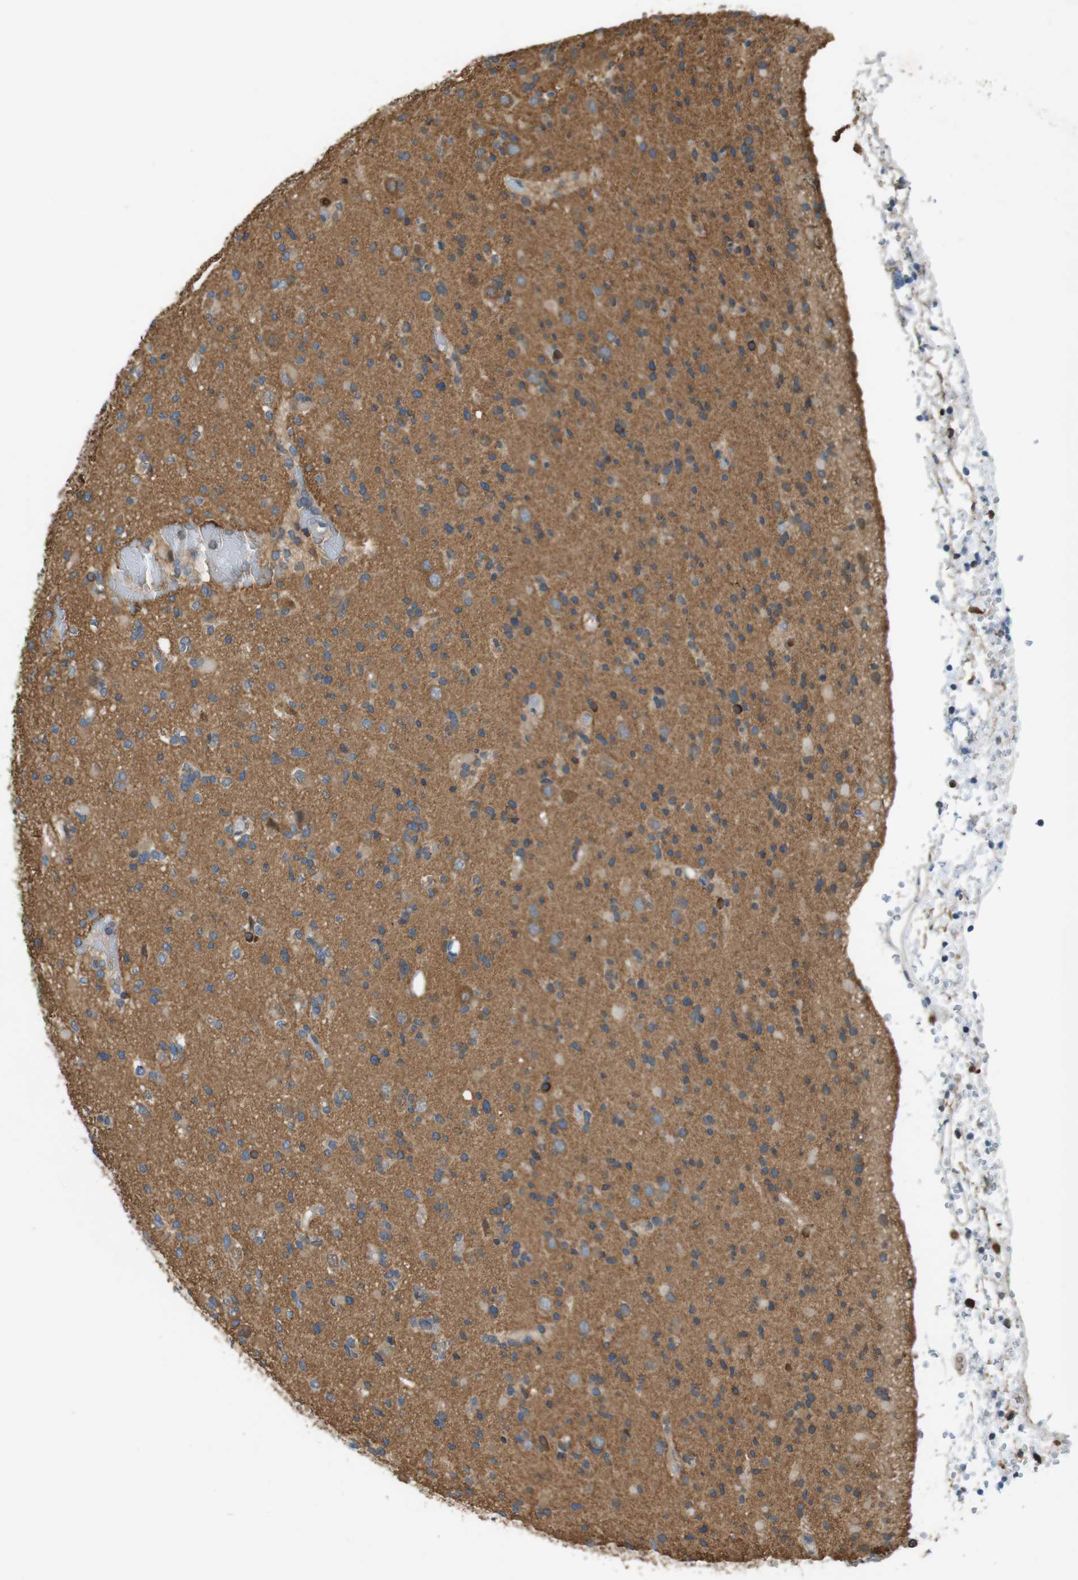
{"staining": {"intensity": "moderate", "quantity": ">75%", "location": "cytoplasmic/membranous"}, "tissue": "glioma", "cell_type": "Tumor cells", "image_type": "cancer", "snomed": [{"axis": "morphology", "description": "Glioma, malignant, Low grade"}, {"axis": "topography", "description": "Brain"}], "caption": "A medium amount of moderate cytoplasmic/membranous expression is appreciated in about >75% of tumor cells in glioma tissue.", "gene": "PCDH10", "patient": {"sex": "female", "age": 22}}